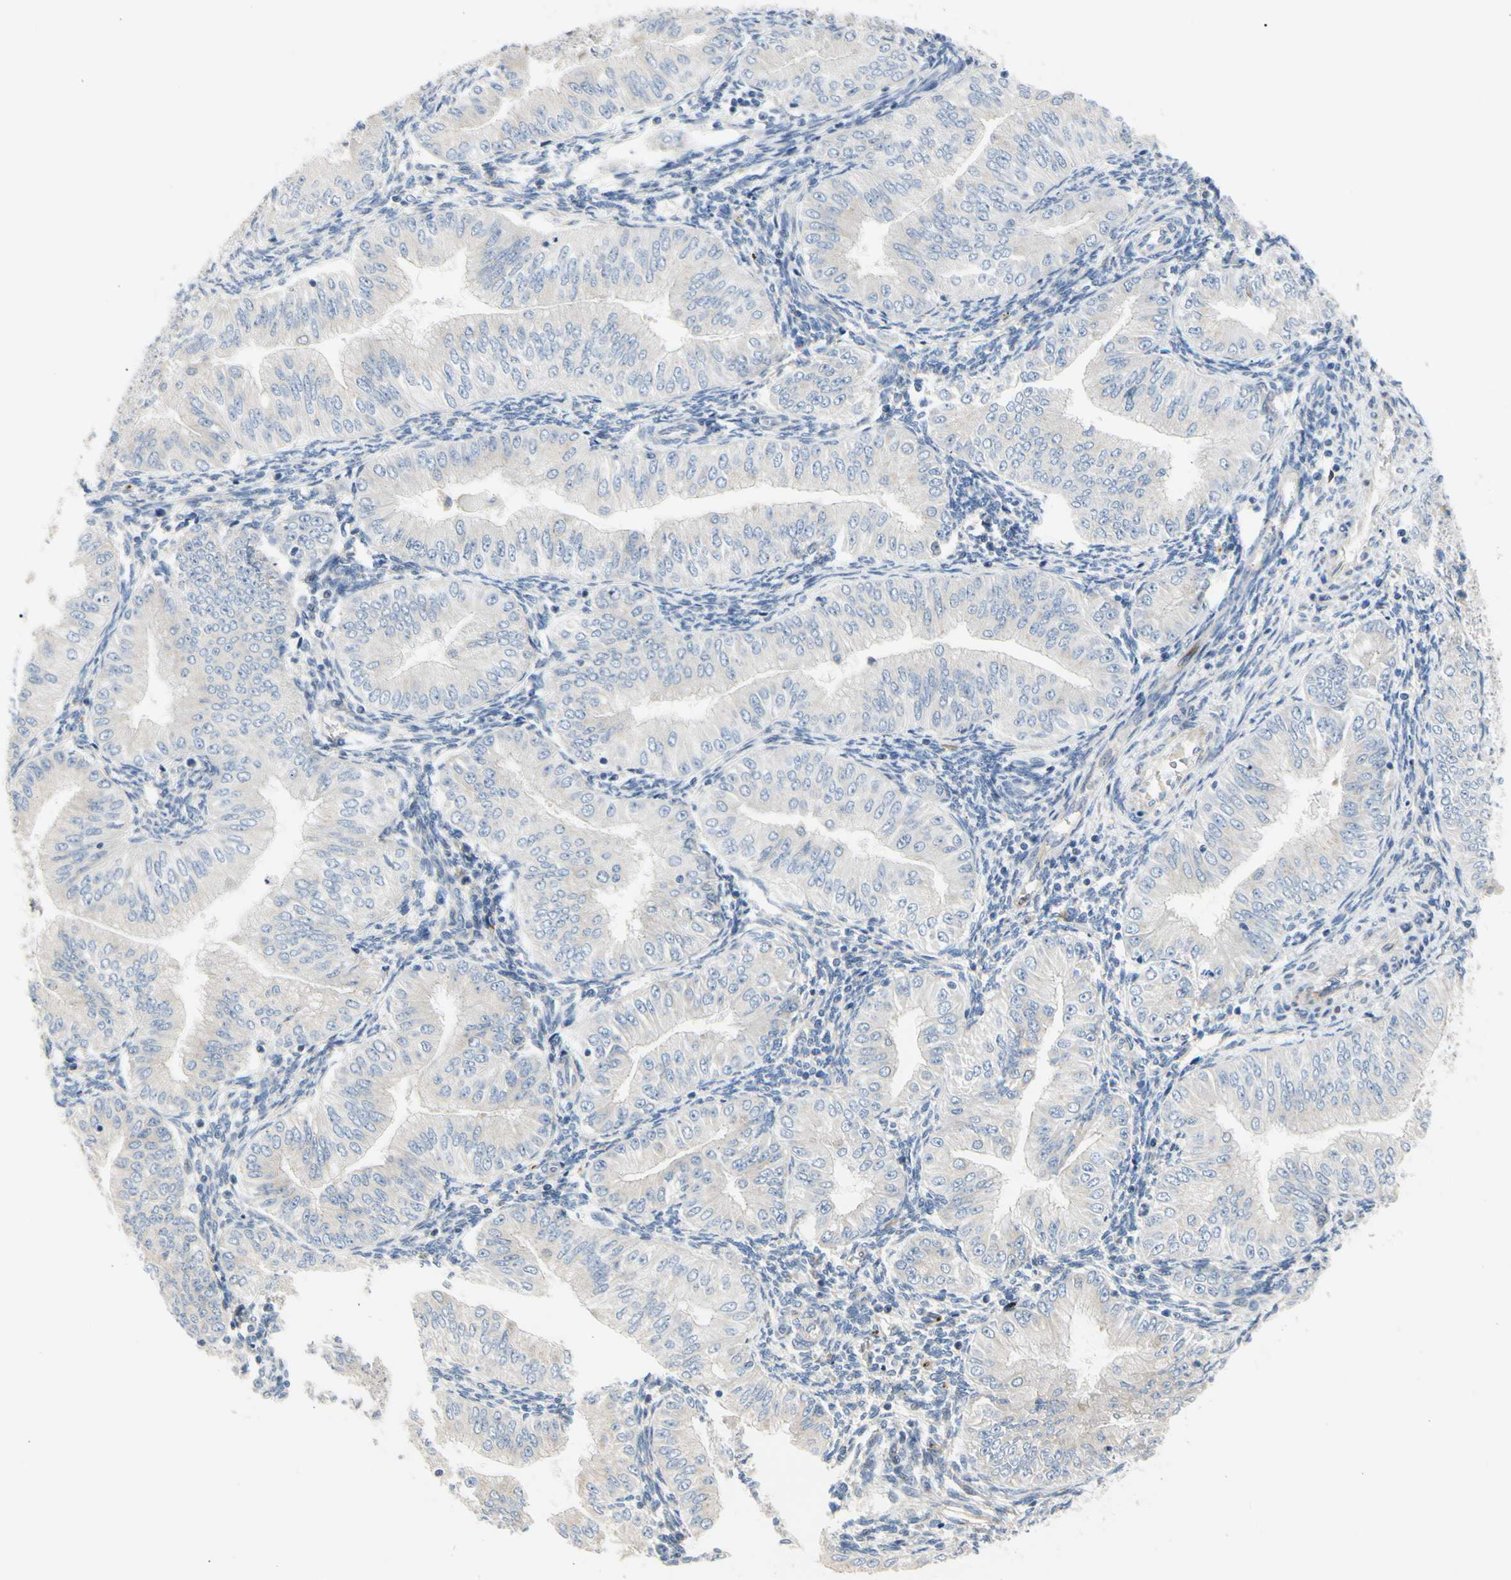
{"staining": {"intensity": "negative", "quantity": "none", "location": "none"}, "tissue": "endometrial cancer", "cell_type": "Tumor cells", "image_type": "cancer", "snomed": [{"axis": "morphology", "description": "Normal tissue, NOS"}, {"axis": "morphology", "description": "Adenocarcinoma, NOS"}, {"axis": "topography", "description": "Endometrium"}], "caption": "An immunohistochemistry (IHC) photomicrograph of endometrial cancer (adenocarcinoma) is shown. There is no staining in tumor cells of endometrial cancer (adenocarcinoma).", "gene": "ZNF236", "patient": {"sex": "female", "age": 53}}